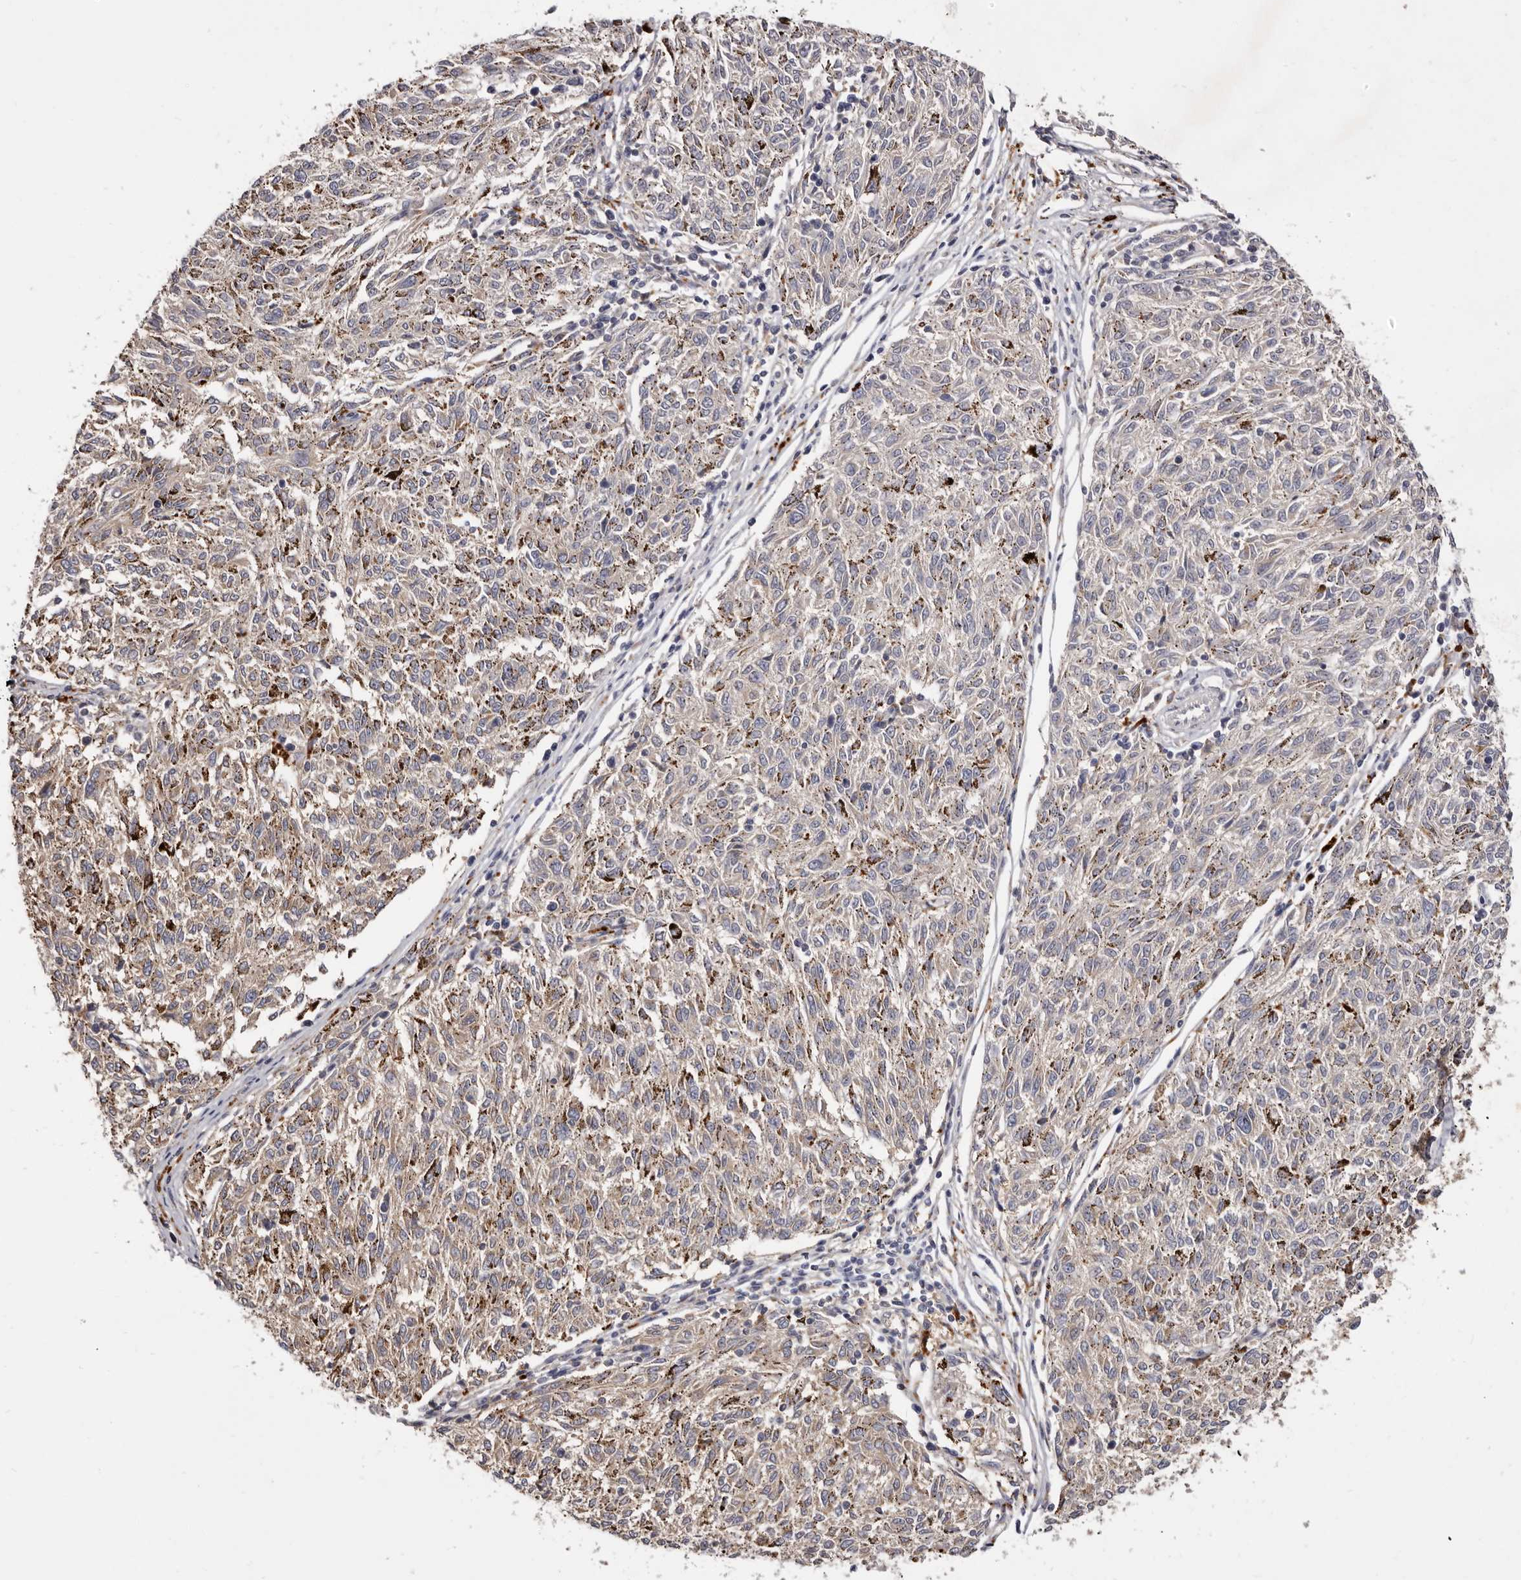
{"staining": {"intensity": "negative", "quantity": "none", "location": "none"}, "tissue": "melanoma", "cell_type": "Tumor cells", "image_type": "cancer", "snomed": [{"axis": "morphology", "description": "Malignant melanoma, NOS"}, {"axis": "topography", "description": "Skin"}], "caption": "DAB immunohistochemical staining of malignant melanoma exhibits no significant expression in tumor cells. (Brightfield microscopy of DAB (3,3'-diaminobenzidine) IHC at high magnification).", "gene": "ADAMTS20", "patient": {"sex": "female", "age": 72}}